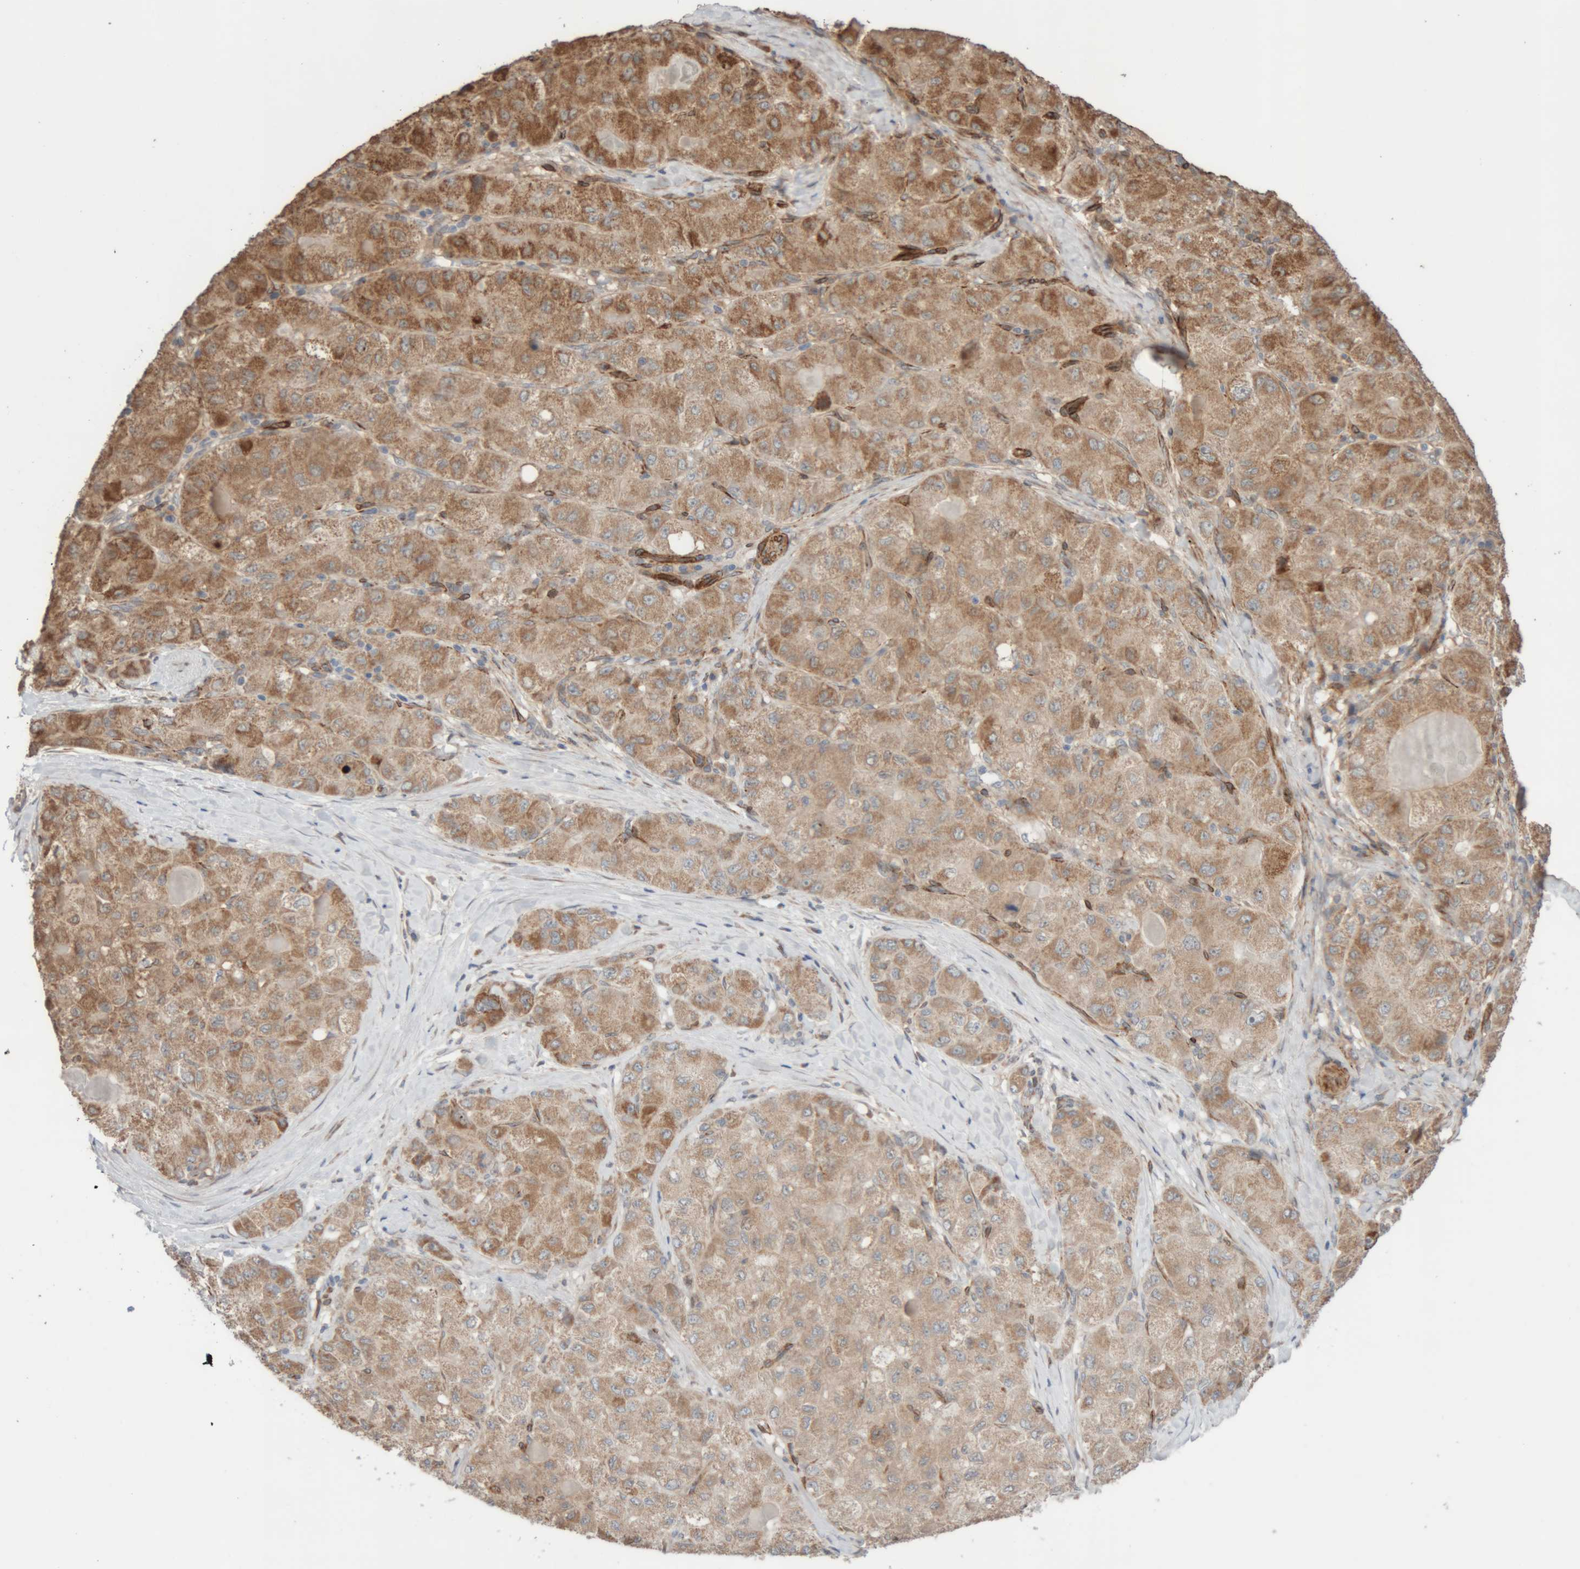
{"staining": {"intensity": "moderate", "quantity": ">75%", "location": "cytoplasmic/membranous"}, "tissue": "liver cancer", "cell_type": "Tumor cells", "image_type": "cancer", "snomed": [{"axis": "morphology", "description": "Carcinoma, Hepatocellular, NOS"}, {"axis": "topography", "description": "Liver"}], "caption": "Liver cancer tissue displays moderate cytoplasmic/membranous positivity in about >75% of tumor cells", "gene": "RAB32", "patient": {"sex": "male", "age": 80}}